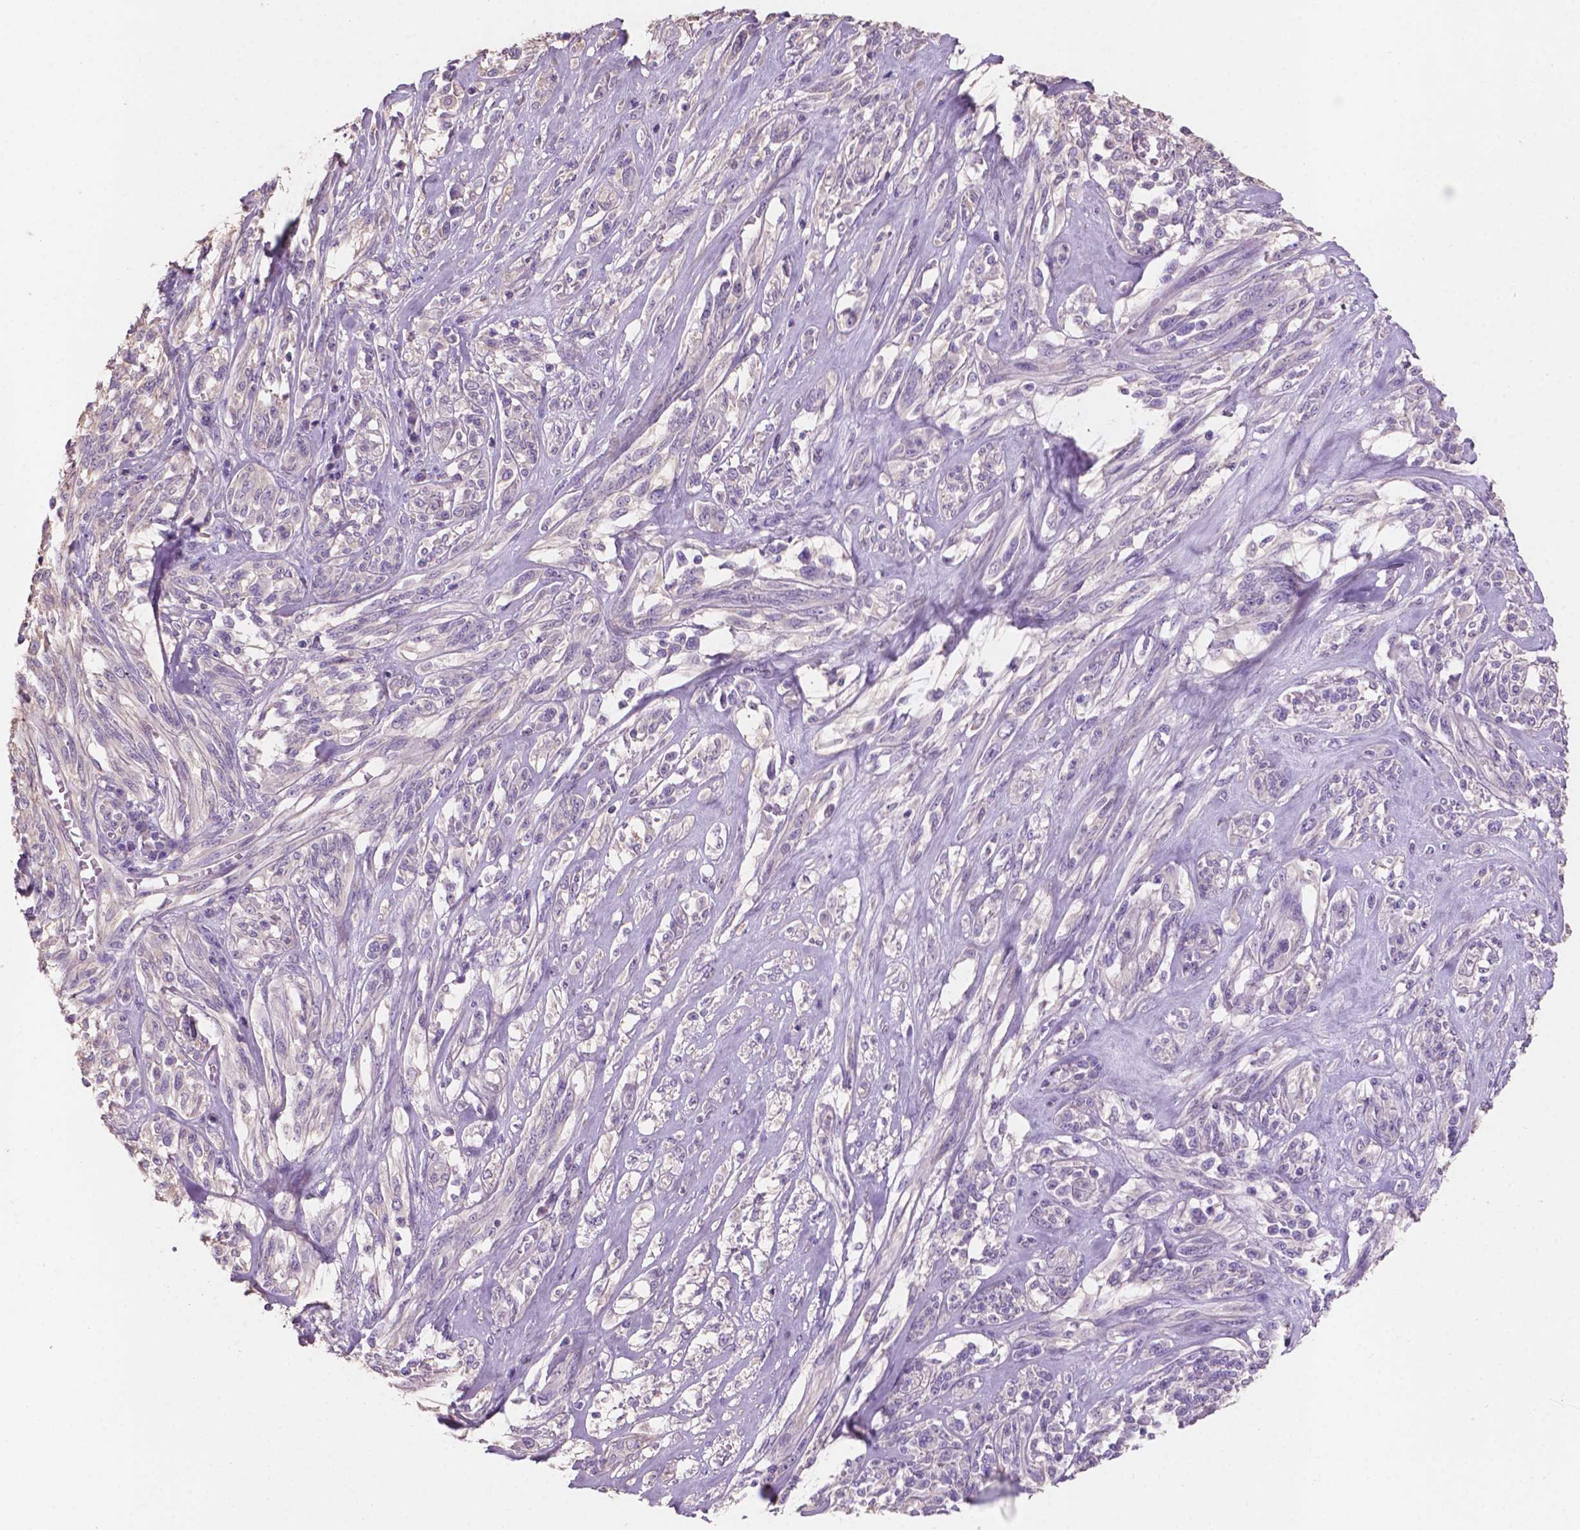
{"staining": {"intensity": "negative", "quantity": "none", "location": "none"}, "tissue": "melanoma", "cell_type": "Tumor cells", "image_type": "cancer", "snomed": [{"axis": "morphology", "description": "Malignant melanoma, NOS"}, {"axis": "topography", "description": "Skin"}], "caption": "Immunohistochemical staining of human melanoma exhibits no significant expression in tumor cells. (DAB (3,3'-diaminobenzidine) immunohistochemistry, high magnification).", "gene": "SBSN", "patient": {"sex": "female", "age": 91}}